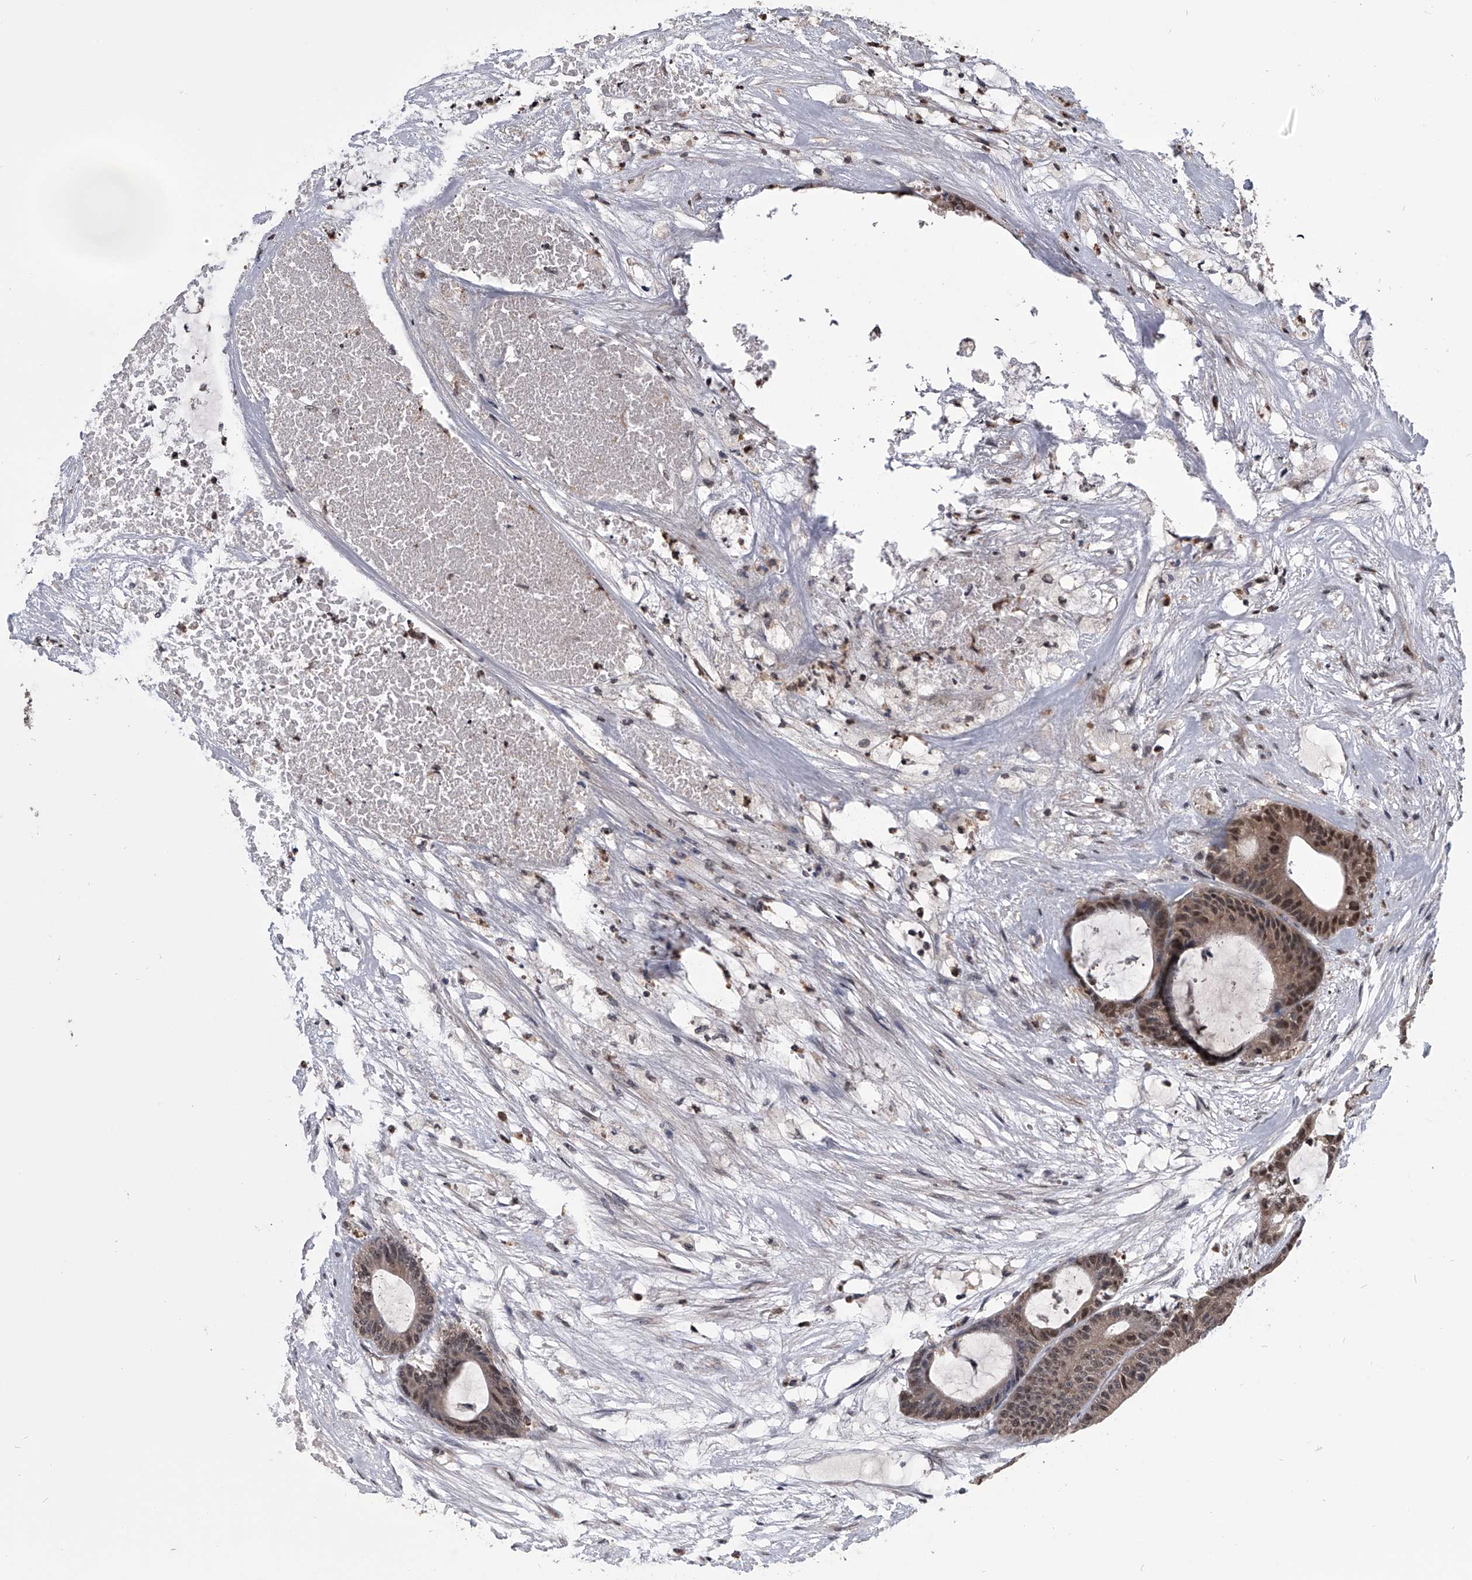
{"staining": {"intensity": "moderate", "quantity": "25%-75%", "location": "cytoplasmic/membranous,nuclear"}, "tissue": "colorectal cancer", "cell_type": "Tumor cells", "image_type": "cancer", "snomed": [{"axis": "morphology", "description": "Adenocarcinoma, NOS"}, {"axis": "topography", "description": "Colon"}], "caption": "Protein staining shows moderate cytoplasmic/membranous and nuclear positivity in approximately 25%-75% of tumor cells in colorectal cancer (adenocarcinoma).", "gene": "TSNAX", "patient": {"sex": "female", "age": 84}}